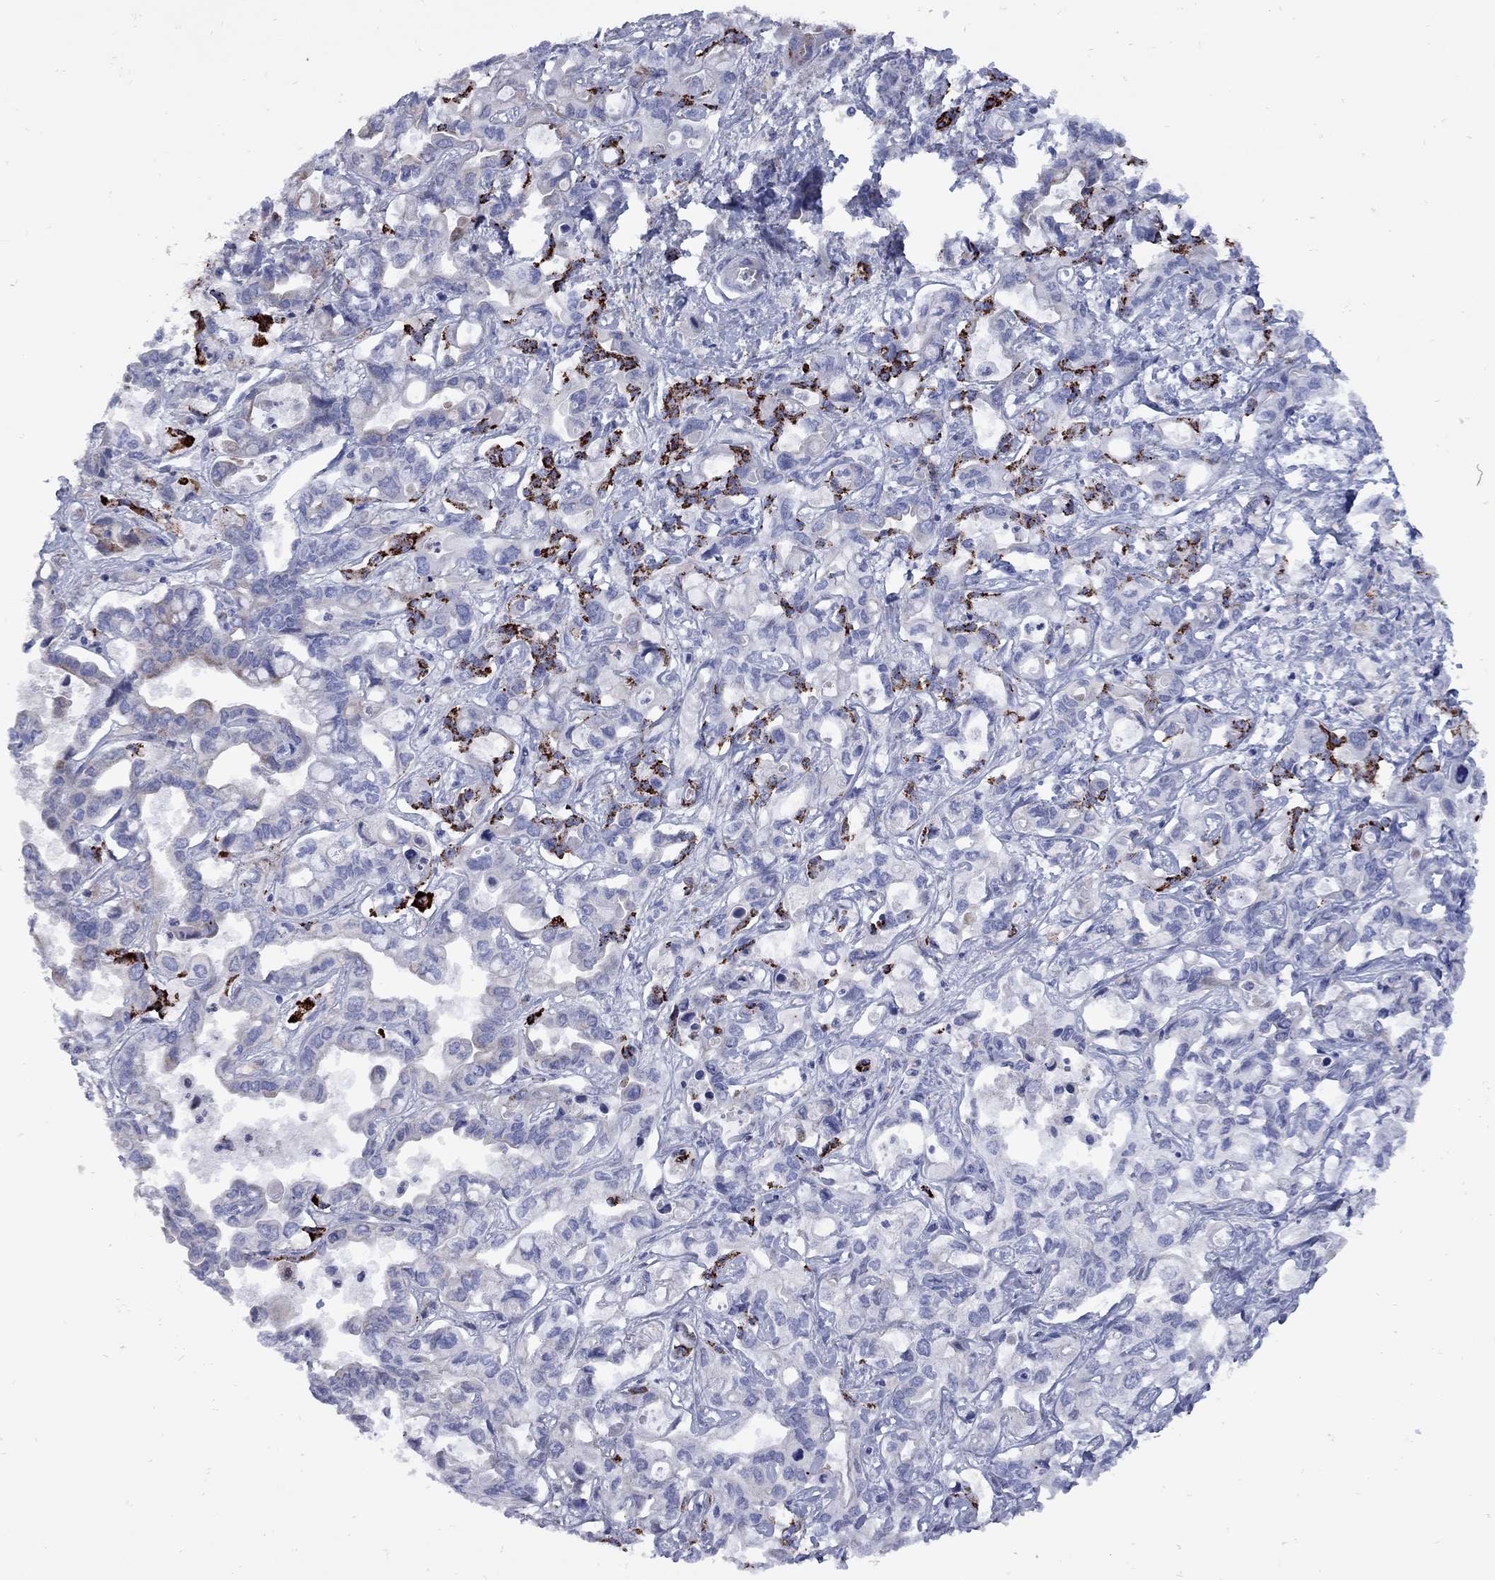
{"staining": {"intensity": "strong", "quantity": "<25%", "location": "cytoplasmic/membranous"}, "tissue": "liver cancer", "cell_type": "Tumor cells", "image_type": "cancer", "snomed": [{"axis": "morphology", "description": "Cholangiocarcinoma"}, {"axis": "topography", "description": "Liver"}], "caption": "Liver cancer stained with a brown dye shows strong cytoplasmic/membranous positive staining in approximately <25% of tumor cells.", "gene": "SESTD1", "patient": {"sex": "female", "age": 64}}